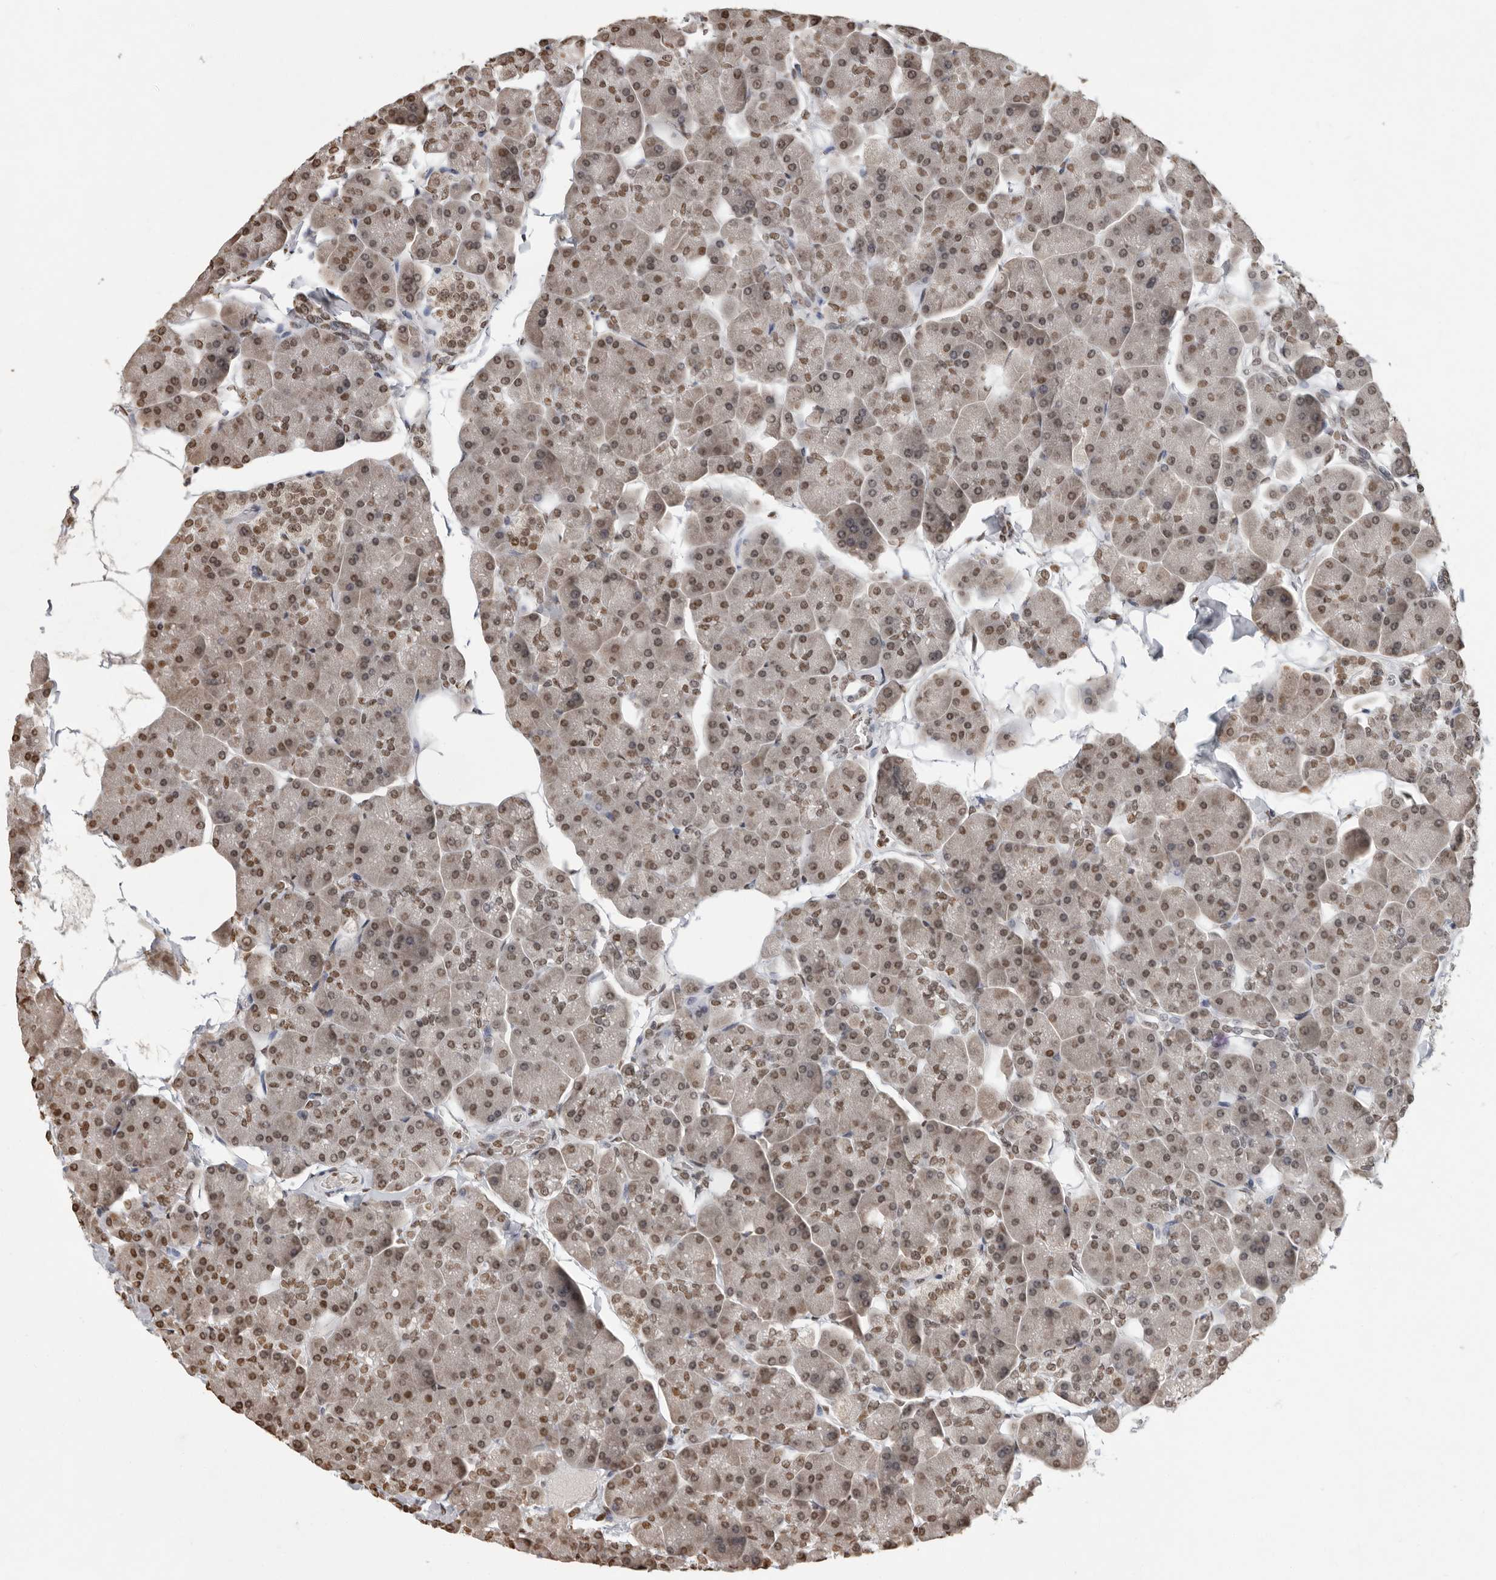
{"staining": {"intensity": "moderate", "quantity": "25%-75%", "location": "nuclear"}, "tissue": "pancreas", "cell_type": "Exocrine glandular cells", "image_type": "normal", "snomed": [{"axis": "morphology", "description": "Normal tissue, NOS"}, {"axis": "topography", "description": "Pancreas"}], "caption": "This is a photomicrograph of immunohistochemistry staining of normal pancreas, which shows moderate positivity in the nuclear of exocrine glandular cells.", "gene": "WDR45", "patient": {"sex": "male", "age": 35}}